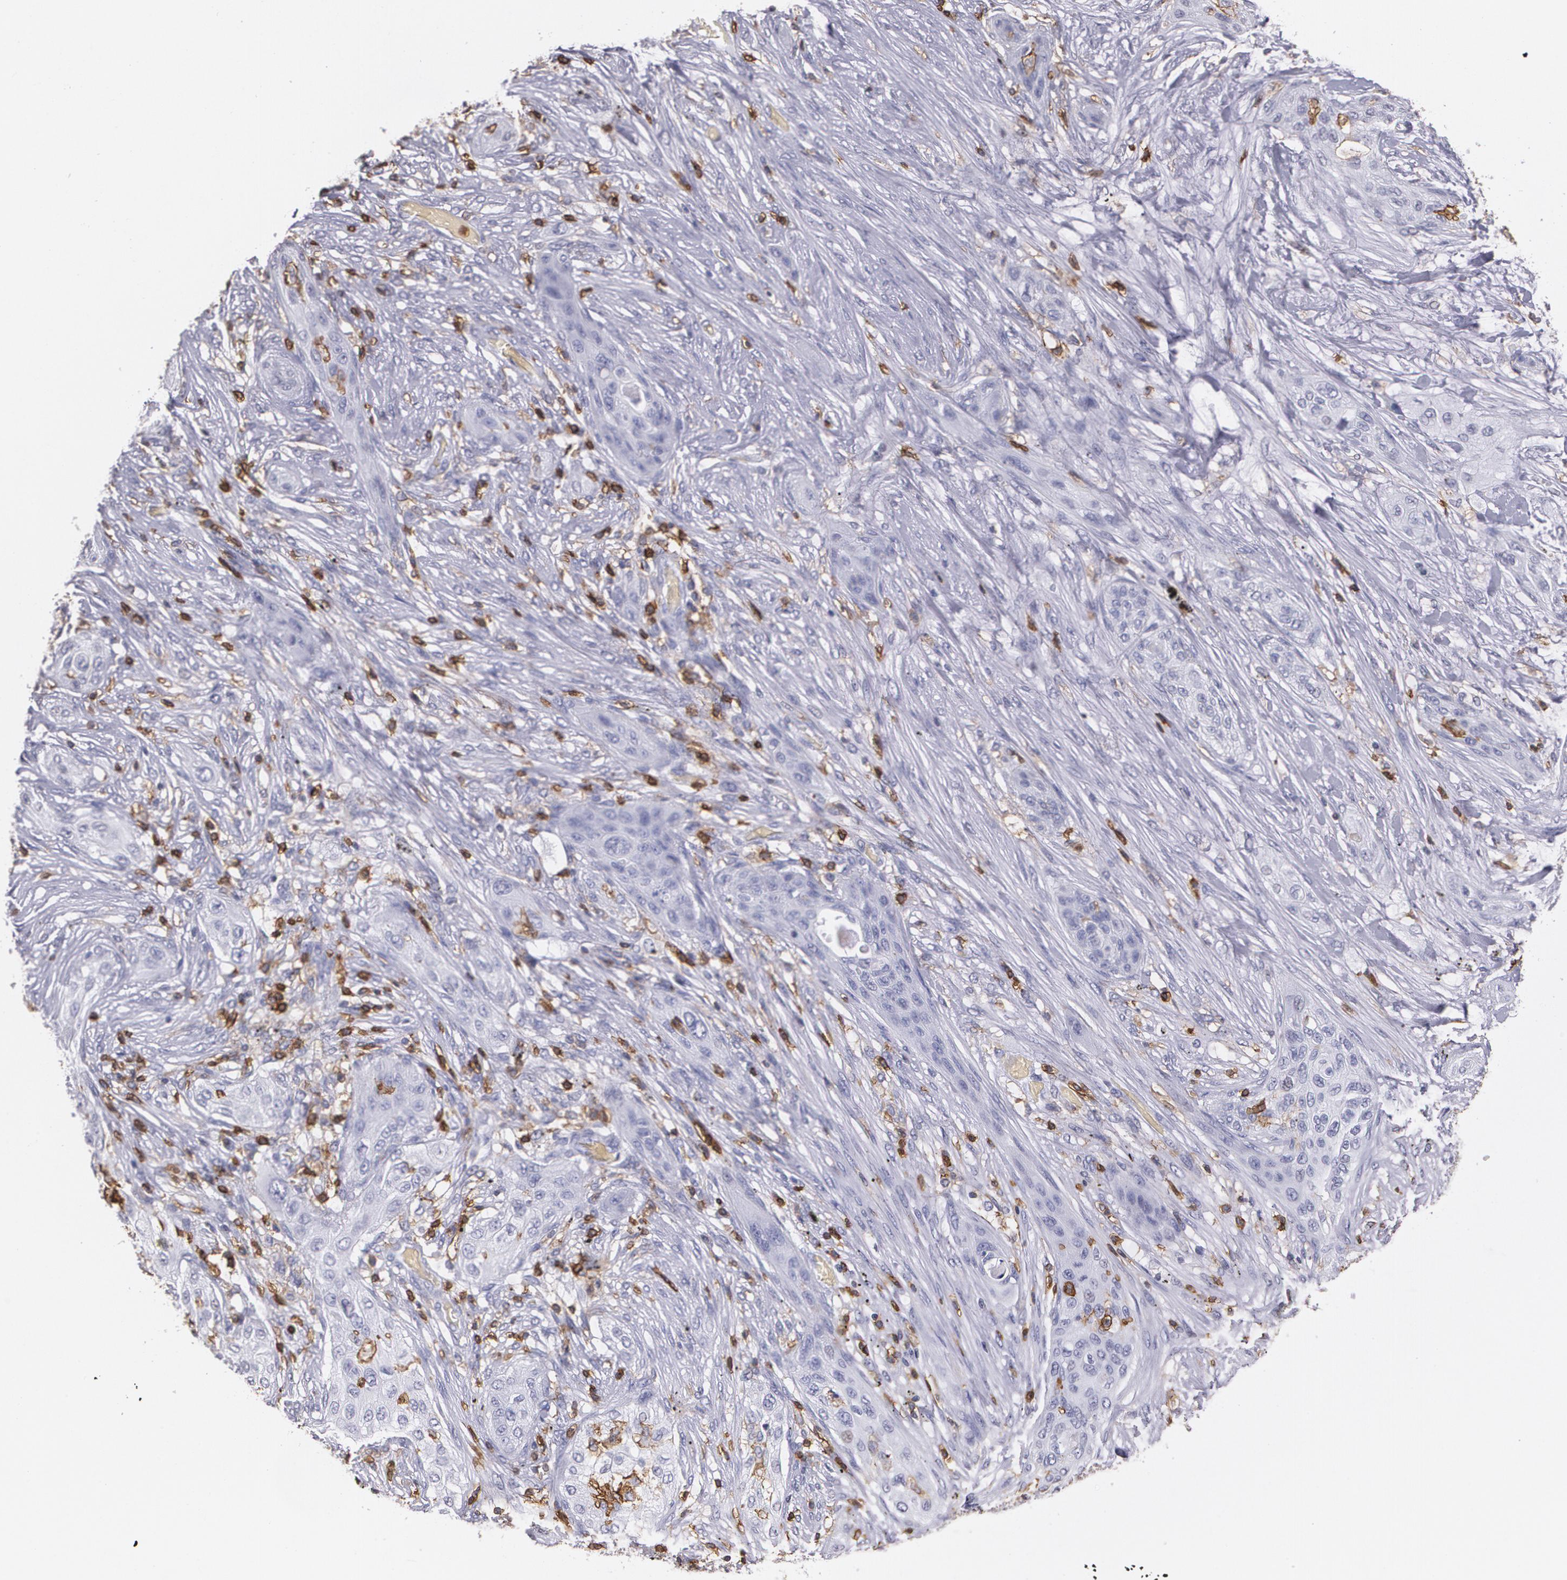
{"staining": {"intensity": "negative", "quantity": "none", "location": "none"}, "tissue": "lung cancer", "cell_type": "Tumor cells", "image_type": "cancer", "snomed": [{"axis": "morphology", "description": "Squamous cell carcinoma, NOS"}, {"axis": "topography", "description": "Lung"}], "caption": "Squamous cell carcinoma (lung) was stained to show a protein in brown. There is no significant positivity in tumor cells.", "gene": "PTPRC", "patient": {"sex": "female", "age": 47}}